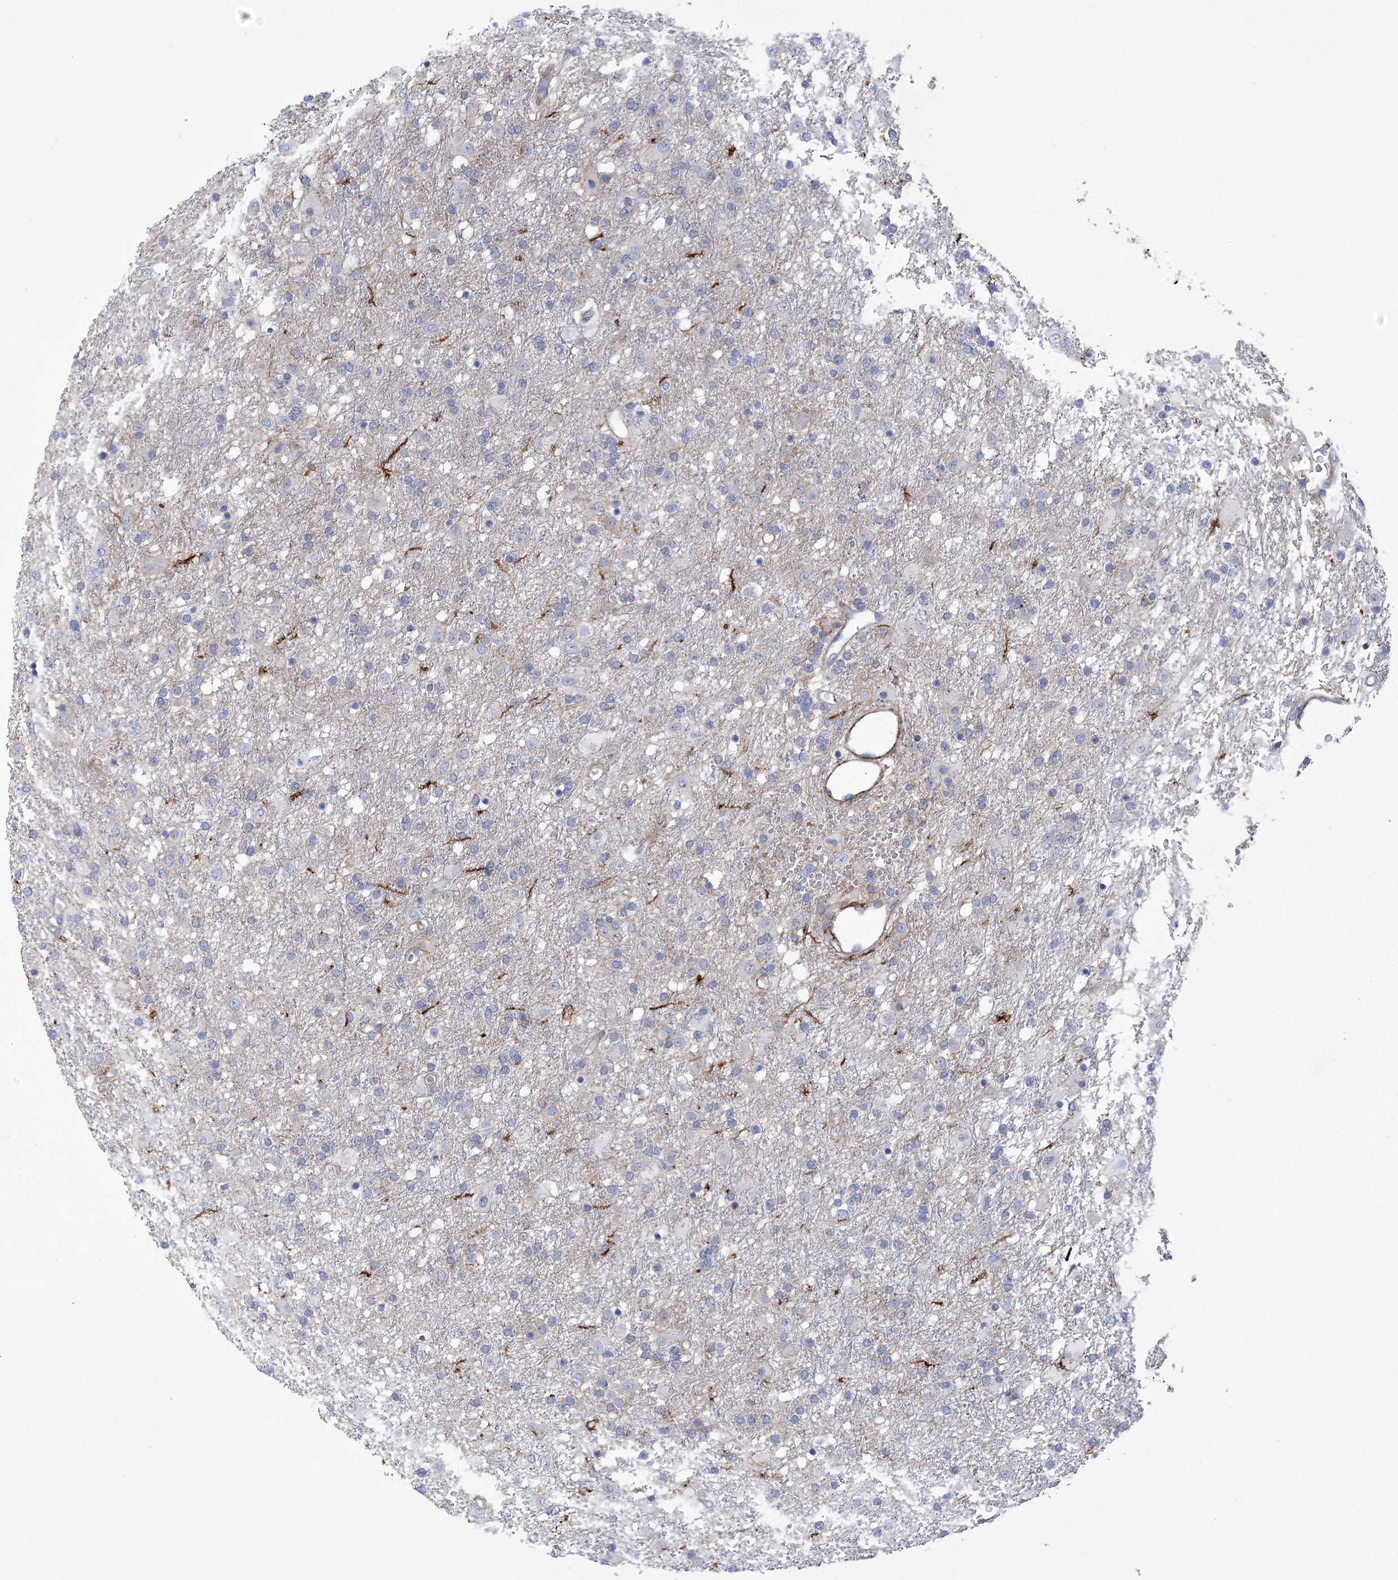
{"staining": {"intensity": "negative", "quantity": "none", "location": "none"}, "tissue": "glioma", "cell_type": "Tumor cells", "image_type": "cancer", "snomed": [{"axis": "morphology", "description": "Glioma, malignant, Low grade"}, {"axis": "topography", "description": "Brain"}], "caption": "This is a histopathology image of immunohistochemistry staining of glioma, which shows no staining in tumor cells.", "gene": "ARSJ", "patient": {"sex": "male", "age": 65}}